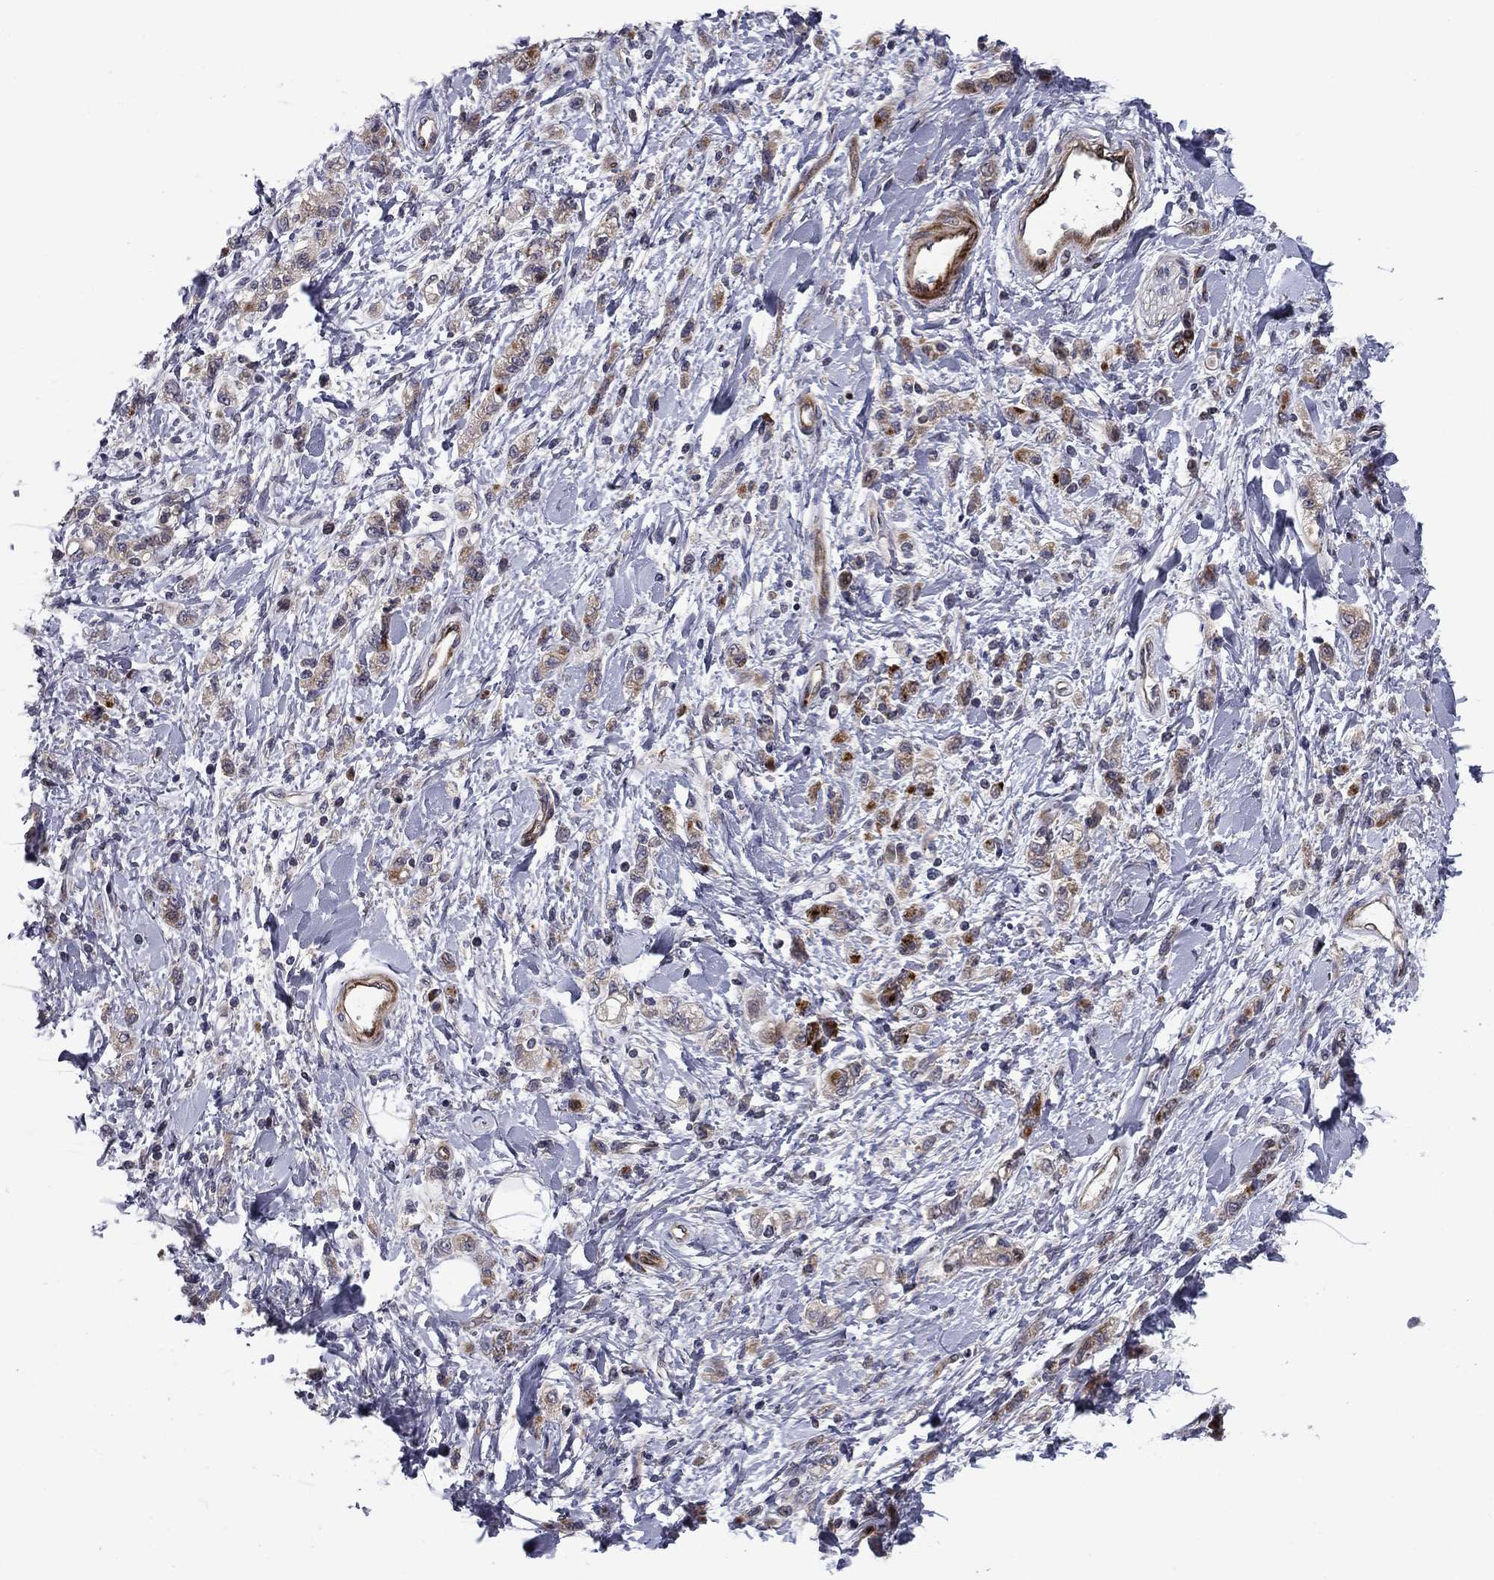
{"staining": {"intensity": "weak", "quantity": "25%-75%", "location": "cytoplasmic/membranous"}, "tissue": "stomach cancer", "cell_type": "Tumor cells", "image_type": "cancer", "snomed": [{"axis": "morphology", "description": "Adenocarcinoma, NOS"}, {"axis": "topography", "description": "Stomach"}], "caption": "Adenocarcinoma (stomach) stained with a brown dye displays weak cytoplasmic/membranous positive staining in approximately 25%-75% of tumor cells.", "gene": "MIOS", "patient": {"sex": "male", "age": 77}}